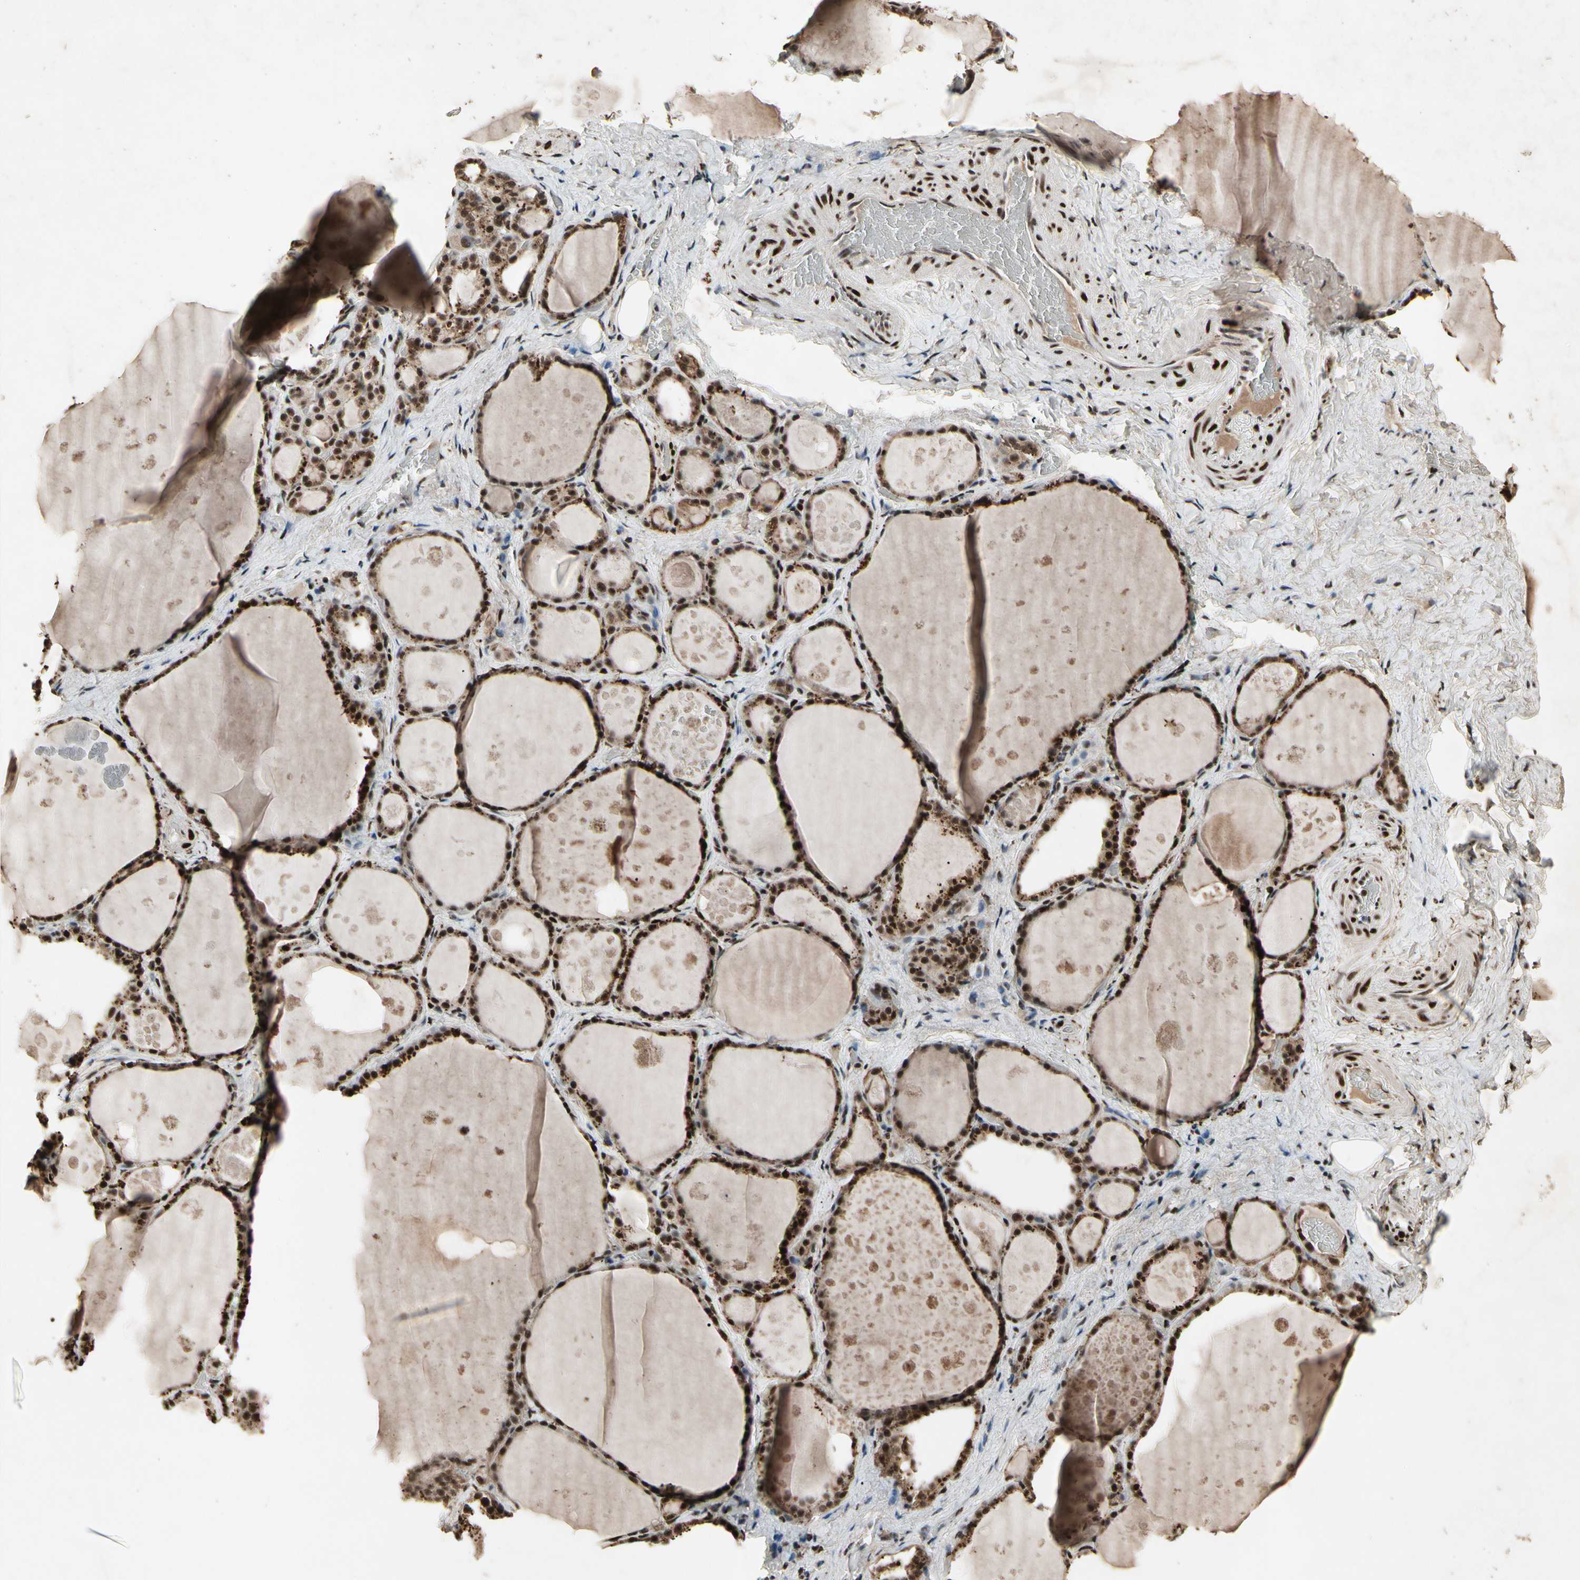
{"staining": {"intensity": "strong", "quantity": ">75%", "location": "cytoplasmic/membranous,nuclear"}, "tissue": "thyroid gland", "cell_type": "Glandular cells", "image_type": "normal", "snomed": [{"axis": "morphology", "description": "Normal tissue, NOS"}, {"axis": "topography", "description": "Thyroid gland"}], "caption": "An immunohistochemistry image of normal tissue is shown. Protein staining in brown highlights strong cytoplasmic/membranous,nuclear positivity in thyroid gland within glandular cells. The staining was performed using DAB (3,3'-diaminobenzidine) to visualize the protein expression in brown, while the nuclei were stained in blue with hematoxylin (Magnification: 20x).", "gene": "TBX2", "patient": {"sex": "male", "age": 61}}